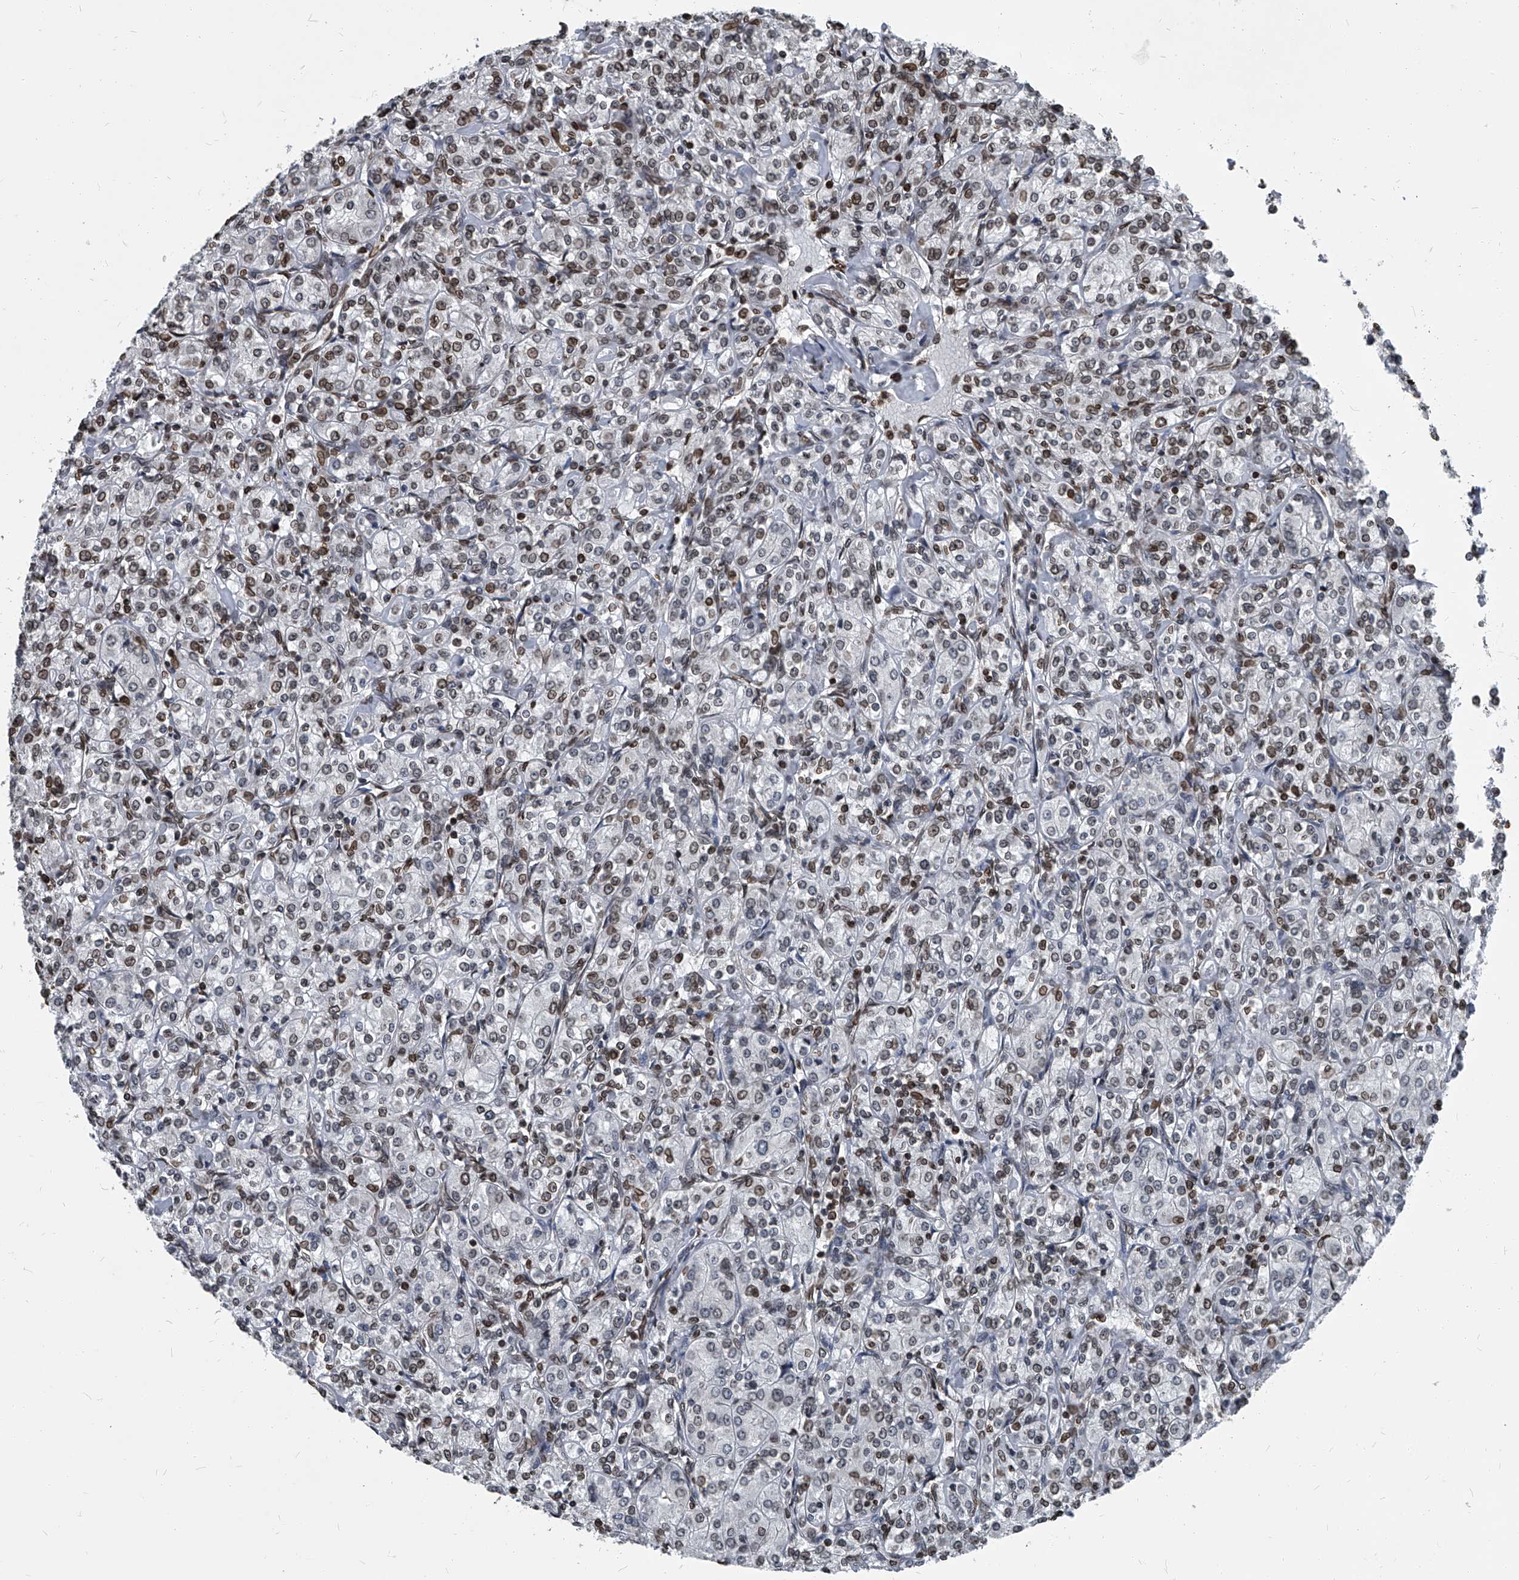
{"staining": {"intensity": "moderate", "quantity": "<25%", "location": "cytoplasmic/membranous,nuclear"}, "tissue": "renal cancer", "cell_type": "Tumor cells", "image_type": "cancer", "snomed": [{"axis": "morphology", "description": "Adenocarcinoma, NOS"}, {"axis": "topography", "description": "Kidney"}], "caption": "Immunohistochemical staining of renal cancer (adenocarcinoma) displays moderate cytoplasmic/membranous and nuclear protein positivity in approximately <25% of tumor cells. (IHC, brightfield microscopy, high magnification).", "gene": "PHF20", "patient": {"sex": "male", "age": 77}}